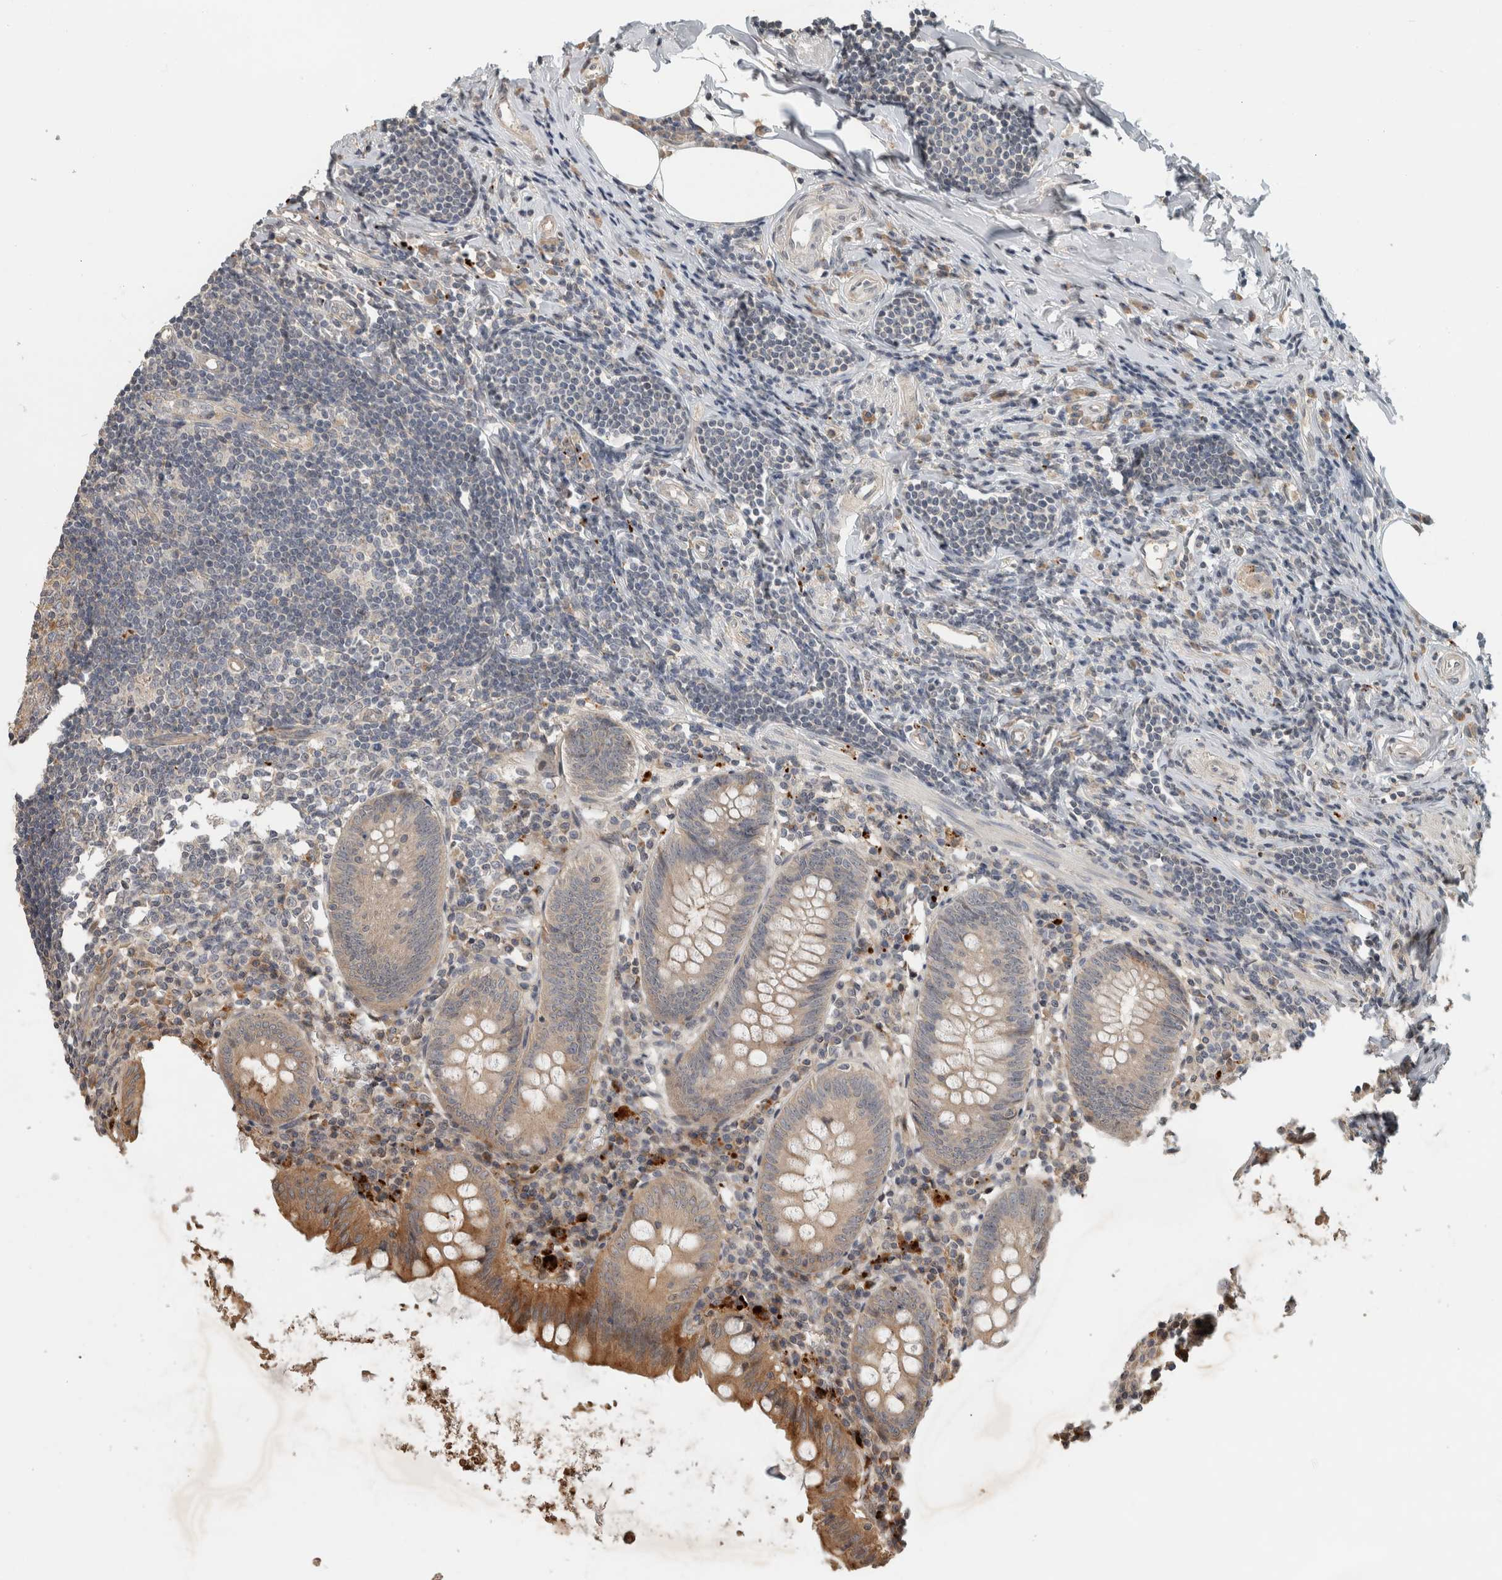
{"staining": {"intensity": "moderate", "quantity": "25%-75%", "location": "cytoplasmic/membranous"}, "tissue": "appendix", "cell_type": "Glandular cells", "image_type": "normal", "snomed": [{"axis": "morphology", "description": "Normal tissue, NOS"}, {"axis": "topography", "description": "Appendix"}], "caption": "Moderate cytoplasmic/membranous positivity is seen in about 25%-75% of glandular cells in normal appendix.", "gene": "PITPNC1", "patient": {"sex": "female", "age": 54}}